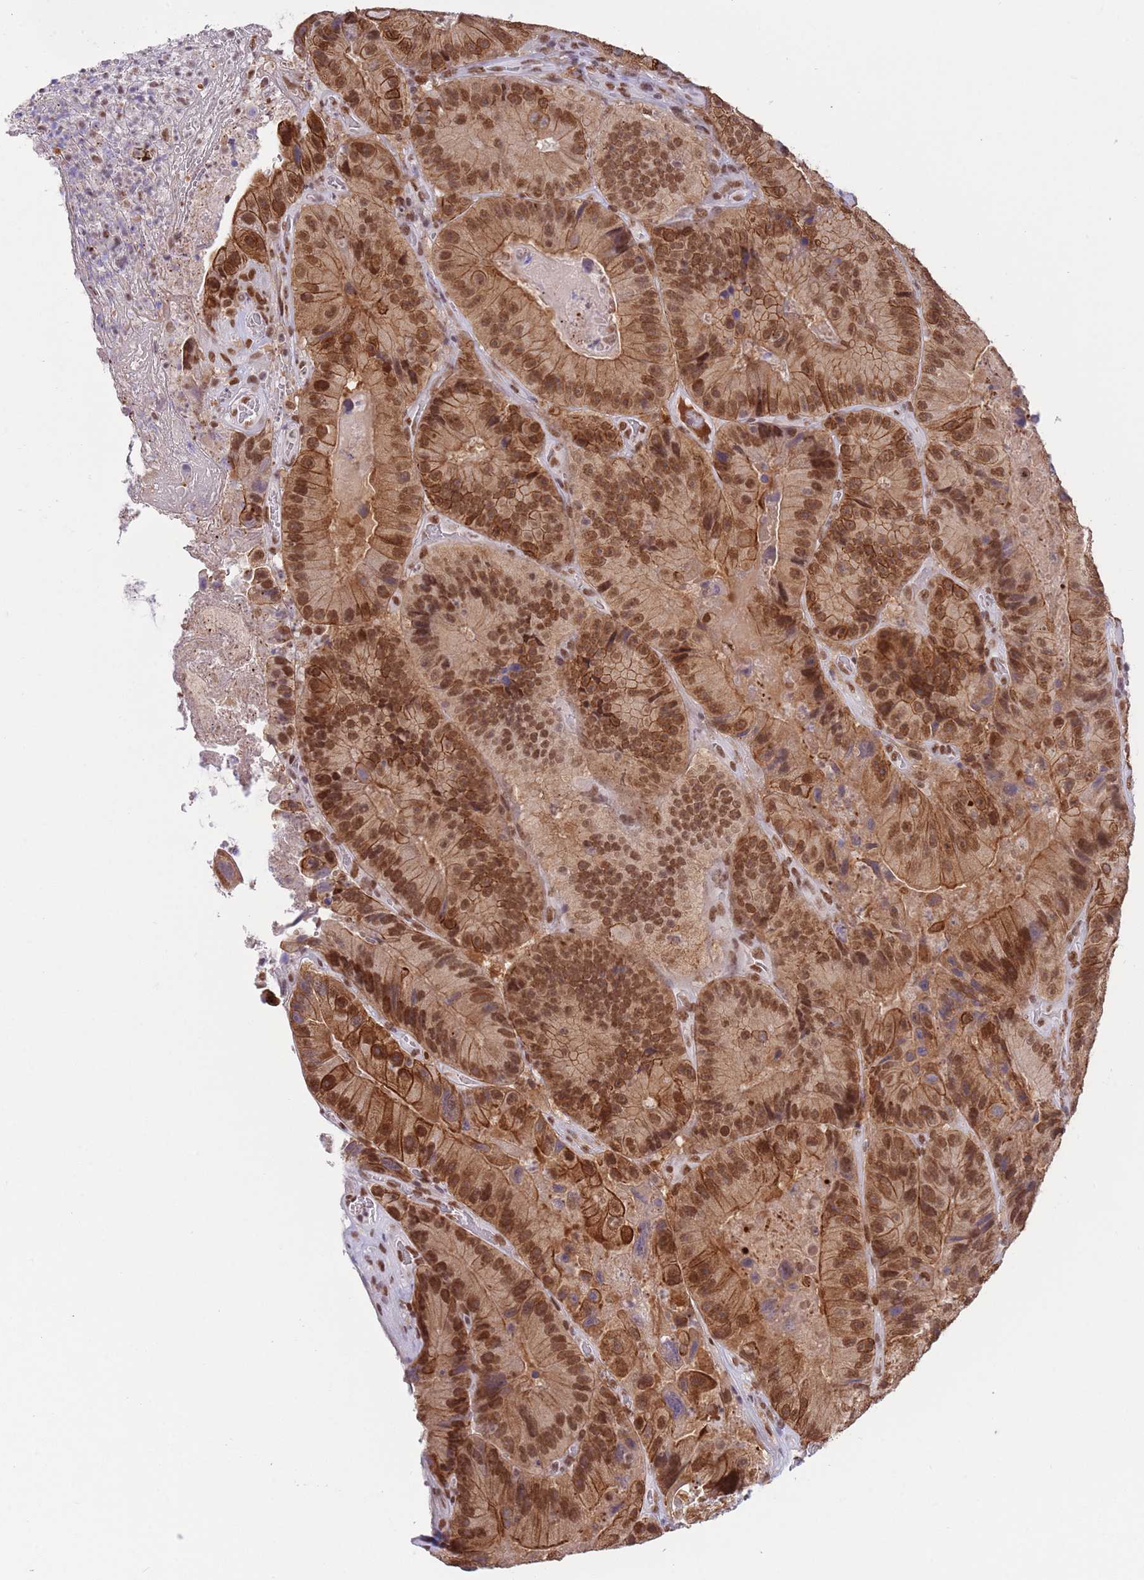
{"staining": {"intensity": "moderate", "quantity": ">75%", "location": "cytoplasmic/membranous,nuclear"}, "tissue": "colorectal cancer", "cell_type": "Tumor cells", "image_type": "cancer", "snomed": [{"axis": "morphology", "description": "Adenocarcinoma, NOS"}, {"axis": "topography", "description": "Colon"}], "caption": "DAB (3,3'-diaminobenzidine) immunohistochemical staining of colorectal cancer shows moderate cytoplasmic/membranous and nuclear protein expression in about >75% of tumor cells. (DAB (3,3'-diaminobenzidine) IHC, brown staining for protein, blue staining for nuclei).", "gene": "TRIM32", "patient": {"sex": "female", "age": 86}}